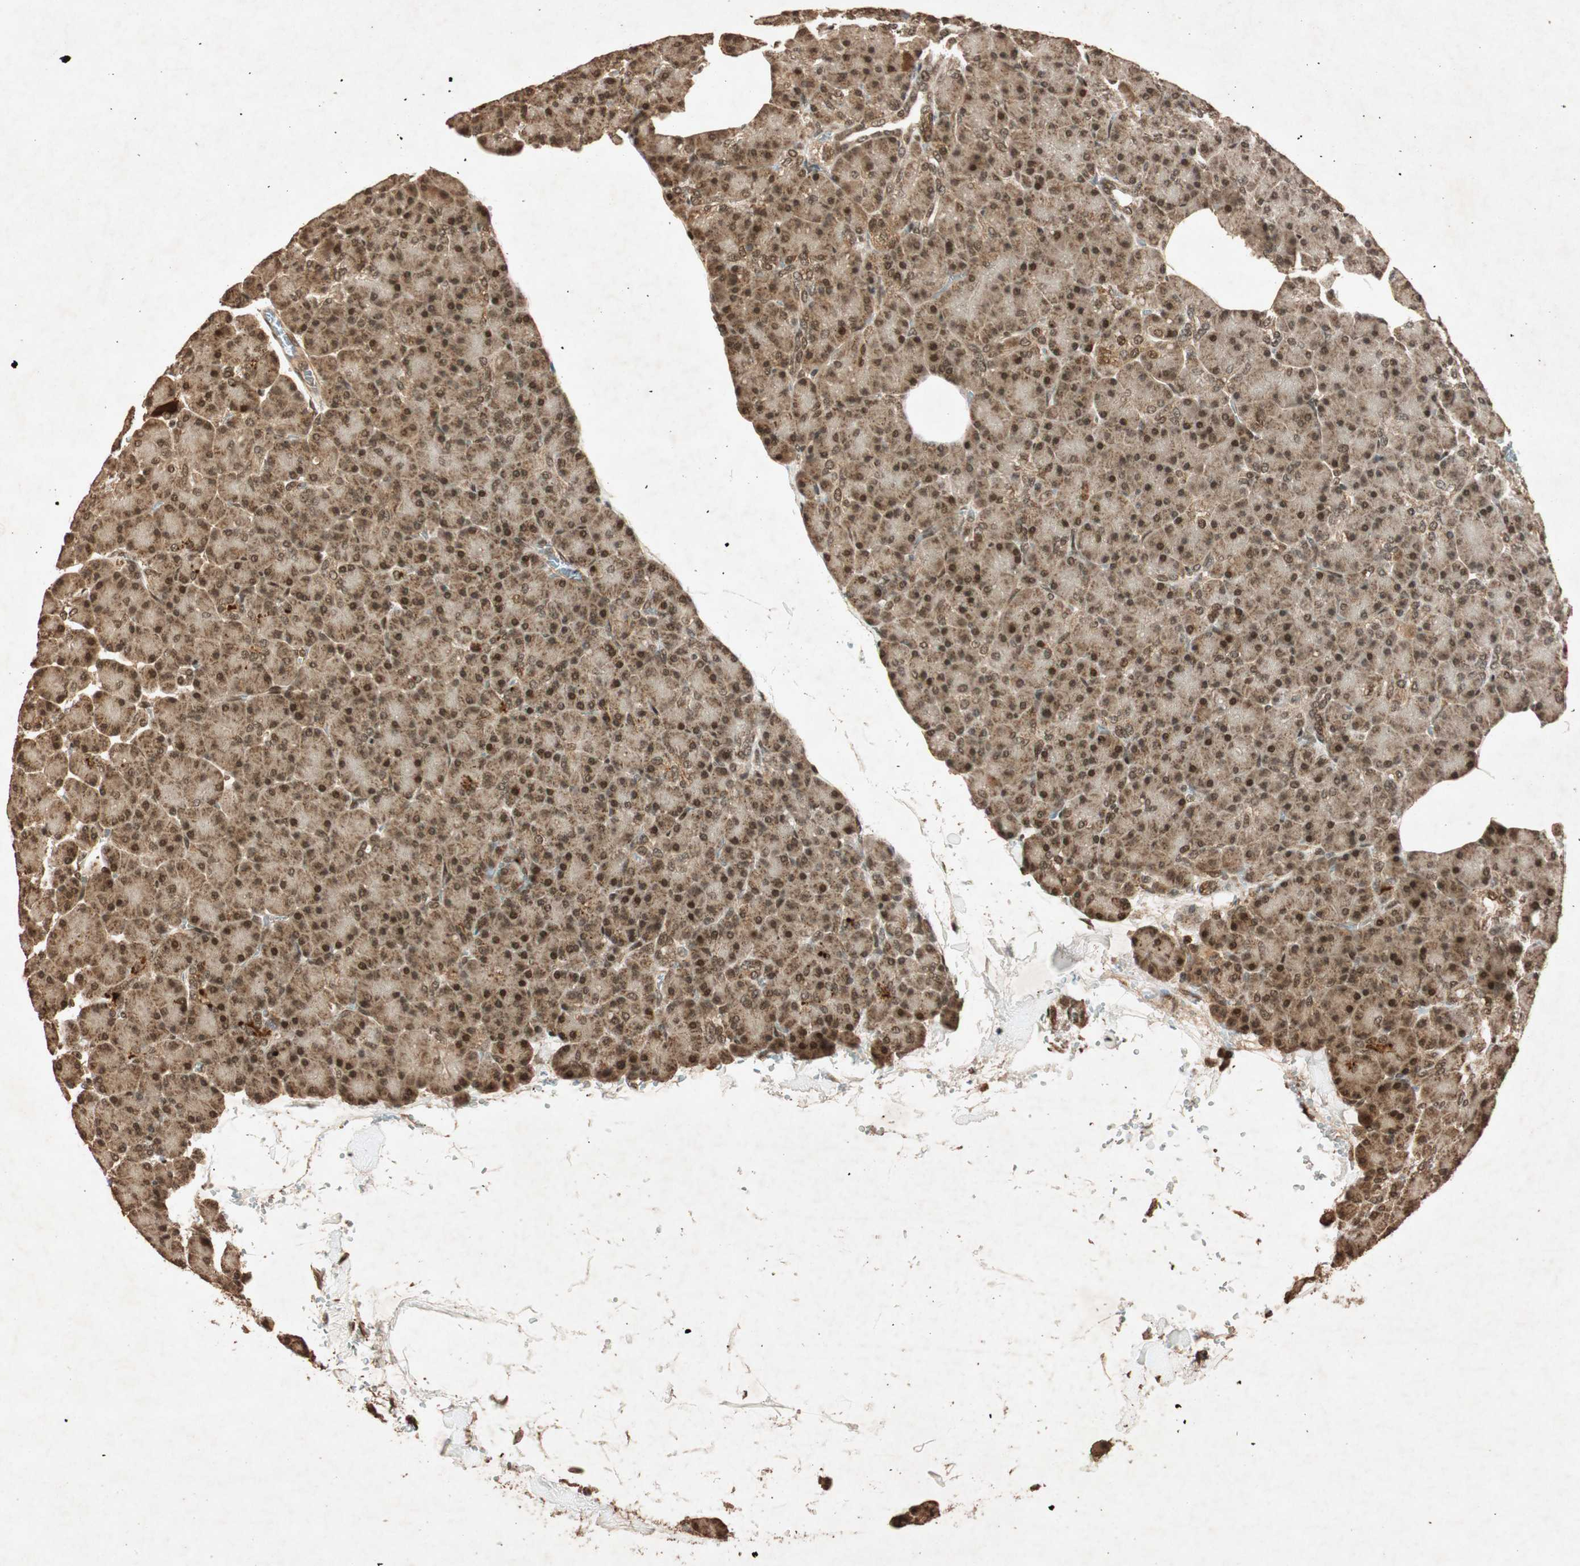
{"staining": {"intensity": "strong", "quantity": ">75%", "location": "cytoplasmic/membranous,nuclear"}, "tissue": "pancreas", "cell_type": "Exocrine glandular cells", "image_type": "normal", "snomed": [{"axis": "morphology", "description": "Normal tissue, NOS"}, {"axis": "topography", "description": "Pancreas"}], "caption": "This histopathology image demonstrates immunohistochemistry staining of unremarkable pancreas, with high strong cytoplasmic/membranous,nuclear positivity in approximately >75% of exocrine glandular cells.", "gene": "ALKBH5", "patient": {"sex": "female", "age": 43}}